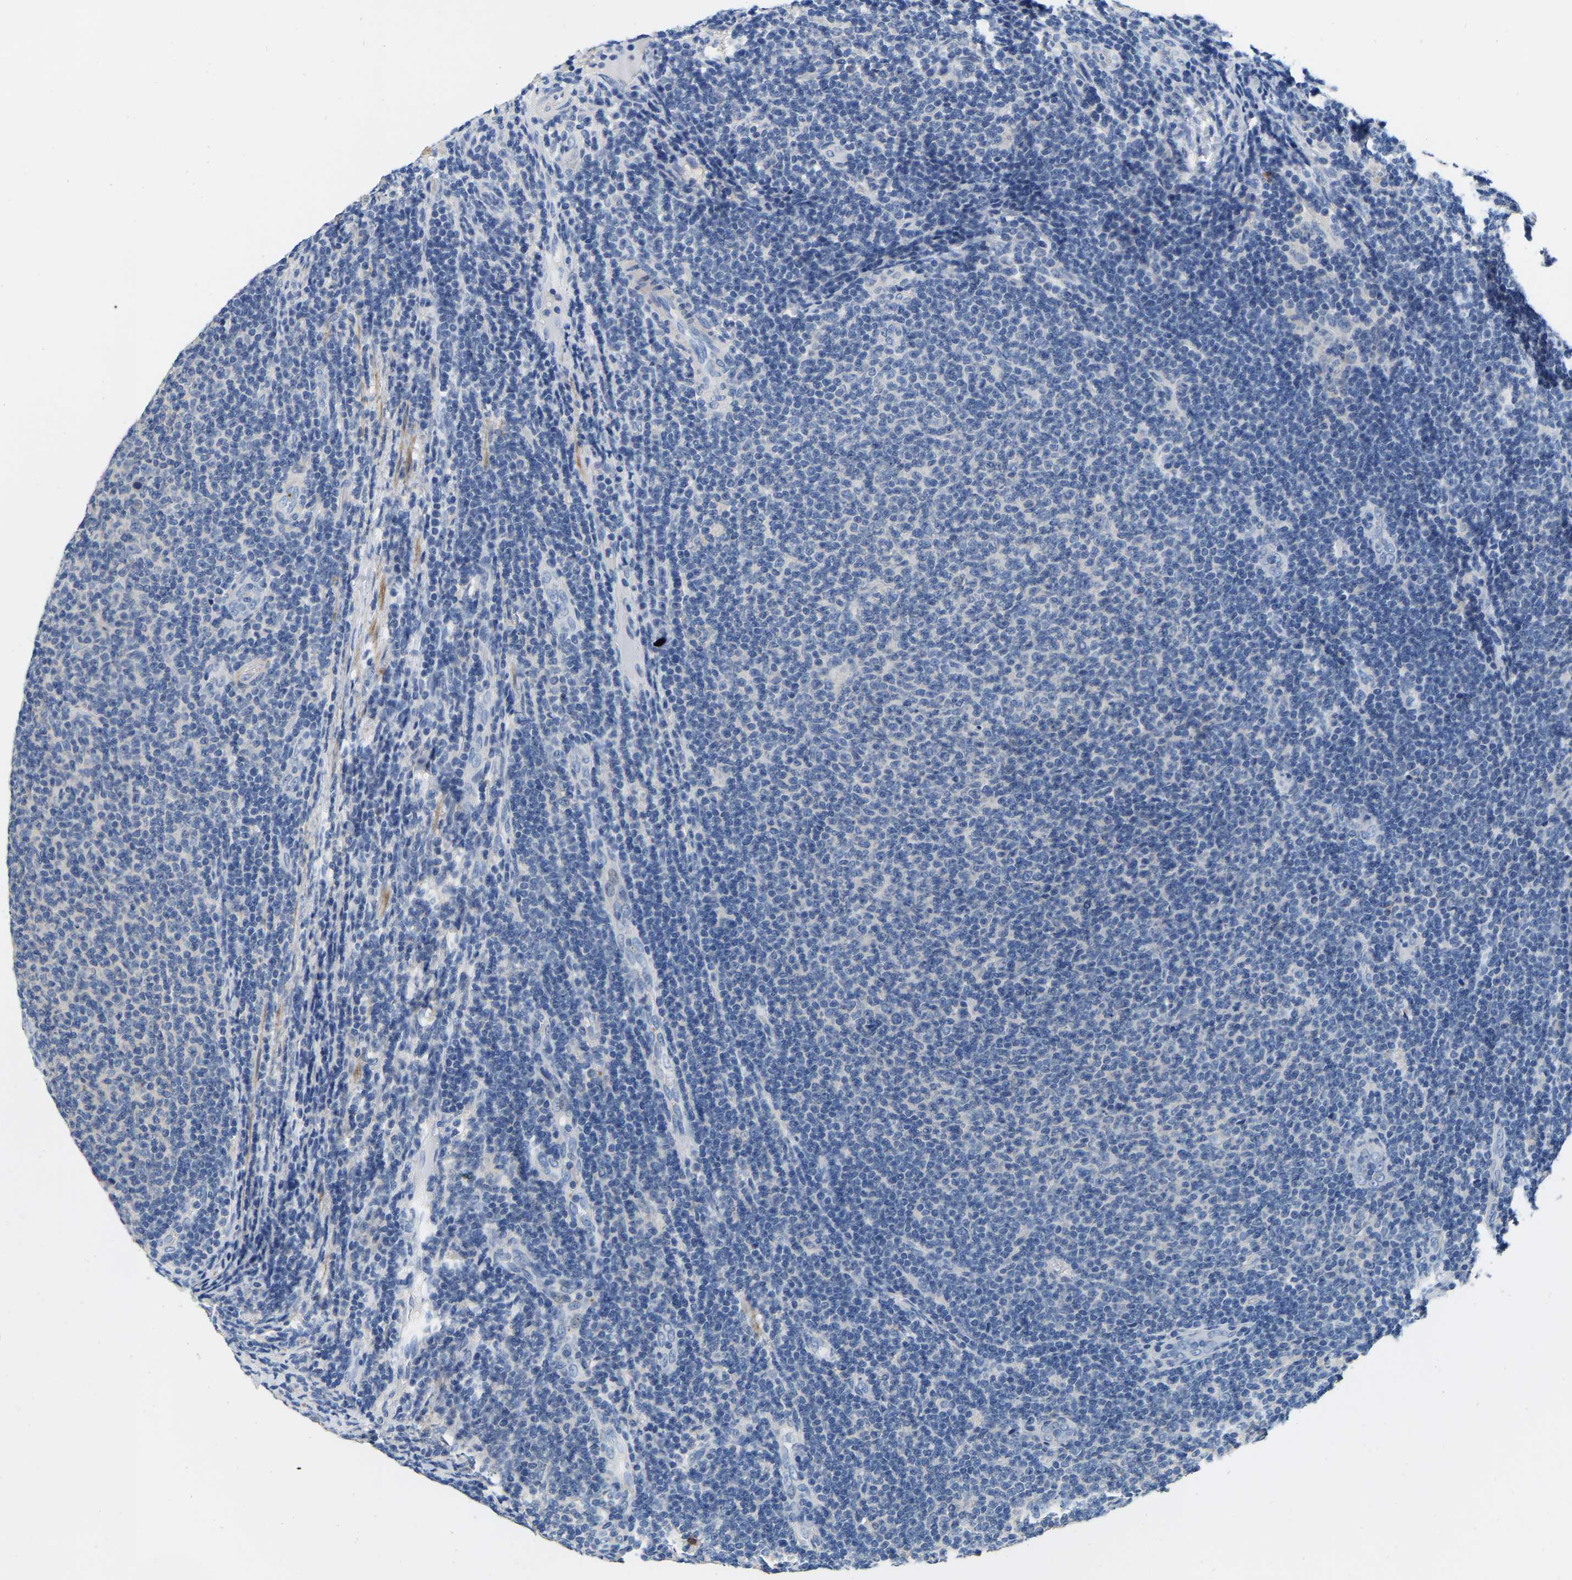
{"staining": {"intensity": "negative", "quantity": "none", "location": "none"}, "tissue": "lymphoma", "cell_type": "Tumor cells", "image_type": "cancer", "snomed": [{"axis": "morphology", "description": "Malignant lymphoma, non-Hodgkin's type, Low grade"}, {"axis": "topography", "description": "Lymph node"}], "caption": "The histopathology image reveals no significant staining in tumor cells of low-grade malignant lymphoma, non-Hodgkin's type.", "gene": "RAB27B", "patient": {"sex": "male", "age": 66}}